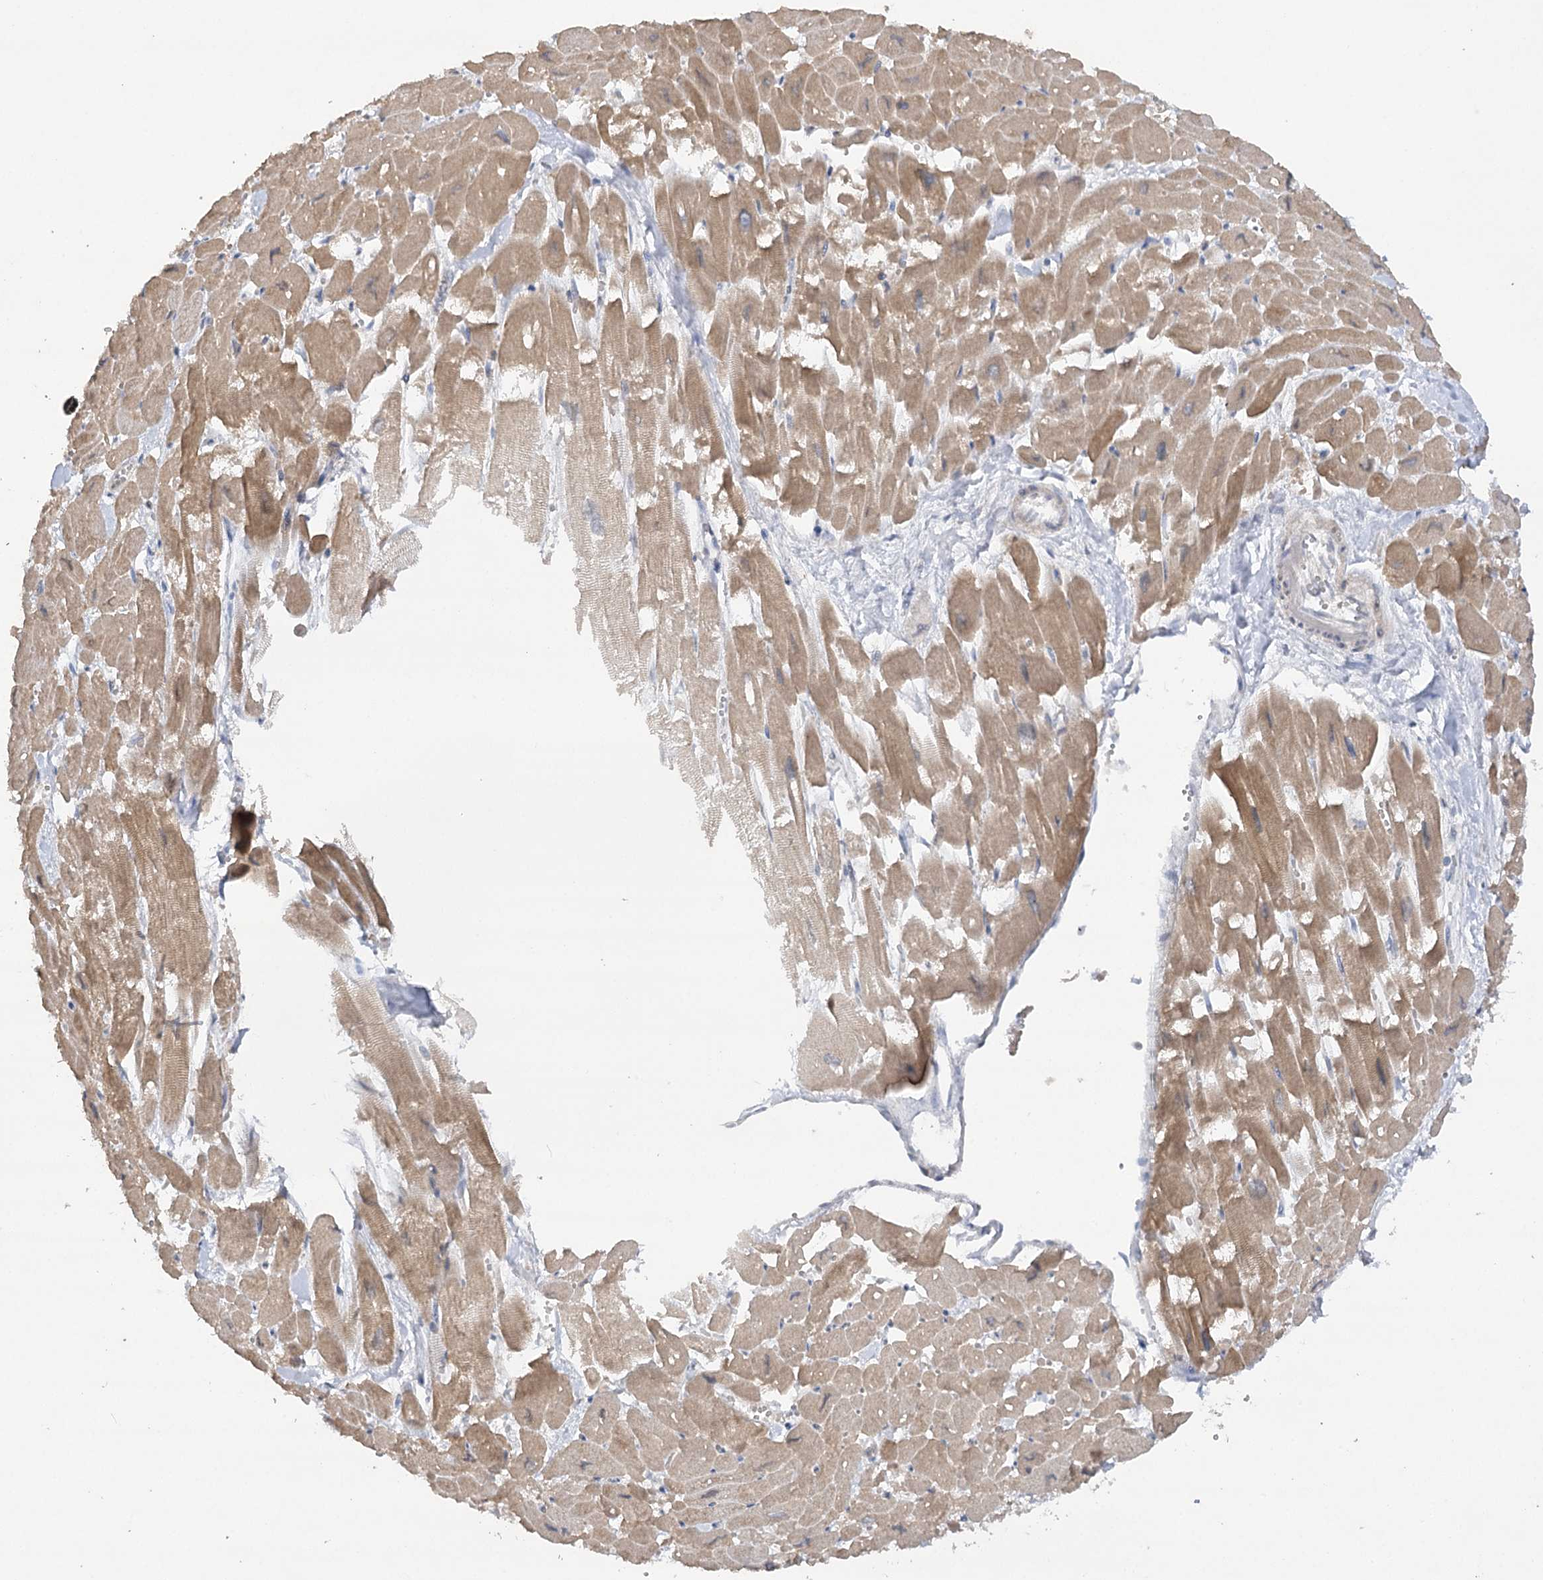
{"staining": {"intensity": "strong", "quantity": "25%-75%", "location": "cytoplasmic/membranous"}, "tissue": "heart muscle", "cell_type": "Cardiomyocytes", "image_type": "normal", "snomed": [{"axis": "morphology", "description": "Normal tissue, NOS"}, {"axis": "topography", "description": "Heart"}], "caption": "This histopathology image exhibits normal heart muscle stained with IHC to label a protein in brown. The cytoplasmic/membranous of cardiomyocytes show strong positivity for the protein. Nuclei are counter-stained blue.", "gene": "TRAF3IP1", "patient": {"sex": "male", "age": 54}}